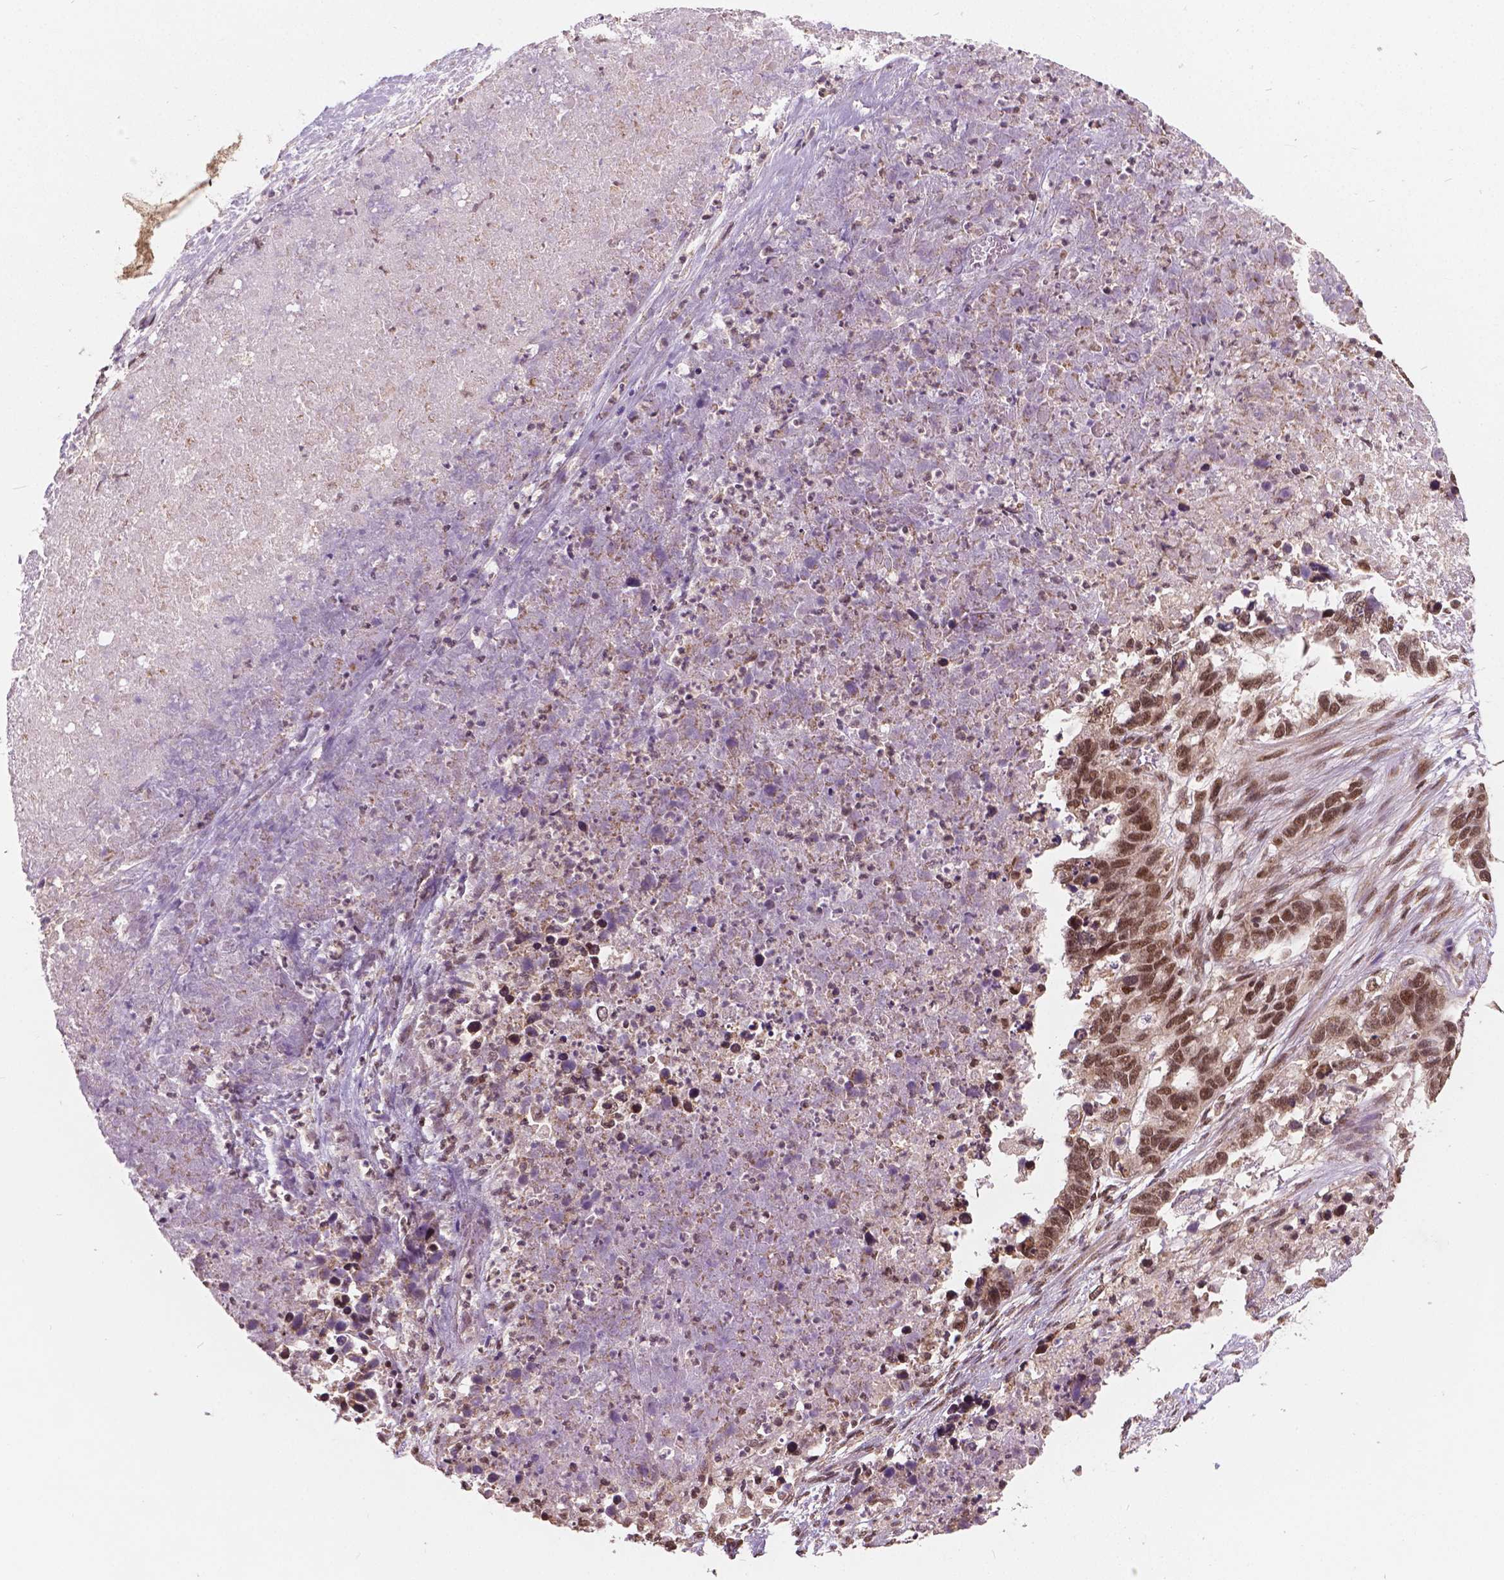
{"staining": {"intensity": "moderate", "quantity": ">75%", "location": "nuclear"}, "tissue": "ovarian cancer", "cell_type": "Tumor cells", "image_type": "cancer", "snomed": [{"axis": "morphology", "description": "Cystadenocarcinoma, serous, NOS"}, {"axis": "topography", "description": "Ovary"}], "caption": "Ovarian serous cystadenocarcinoma was stained to show a protein in brown. There is medium levels of moderate nuclear positivity in about >75% of tumor cells. (brown staining indicates protein expression, while blue staining denotes nuclei).", "gene": "GPS2", "patient": {"sex": "female", "age": 69}}